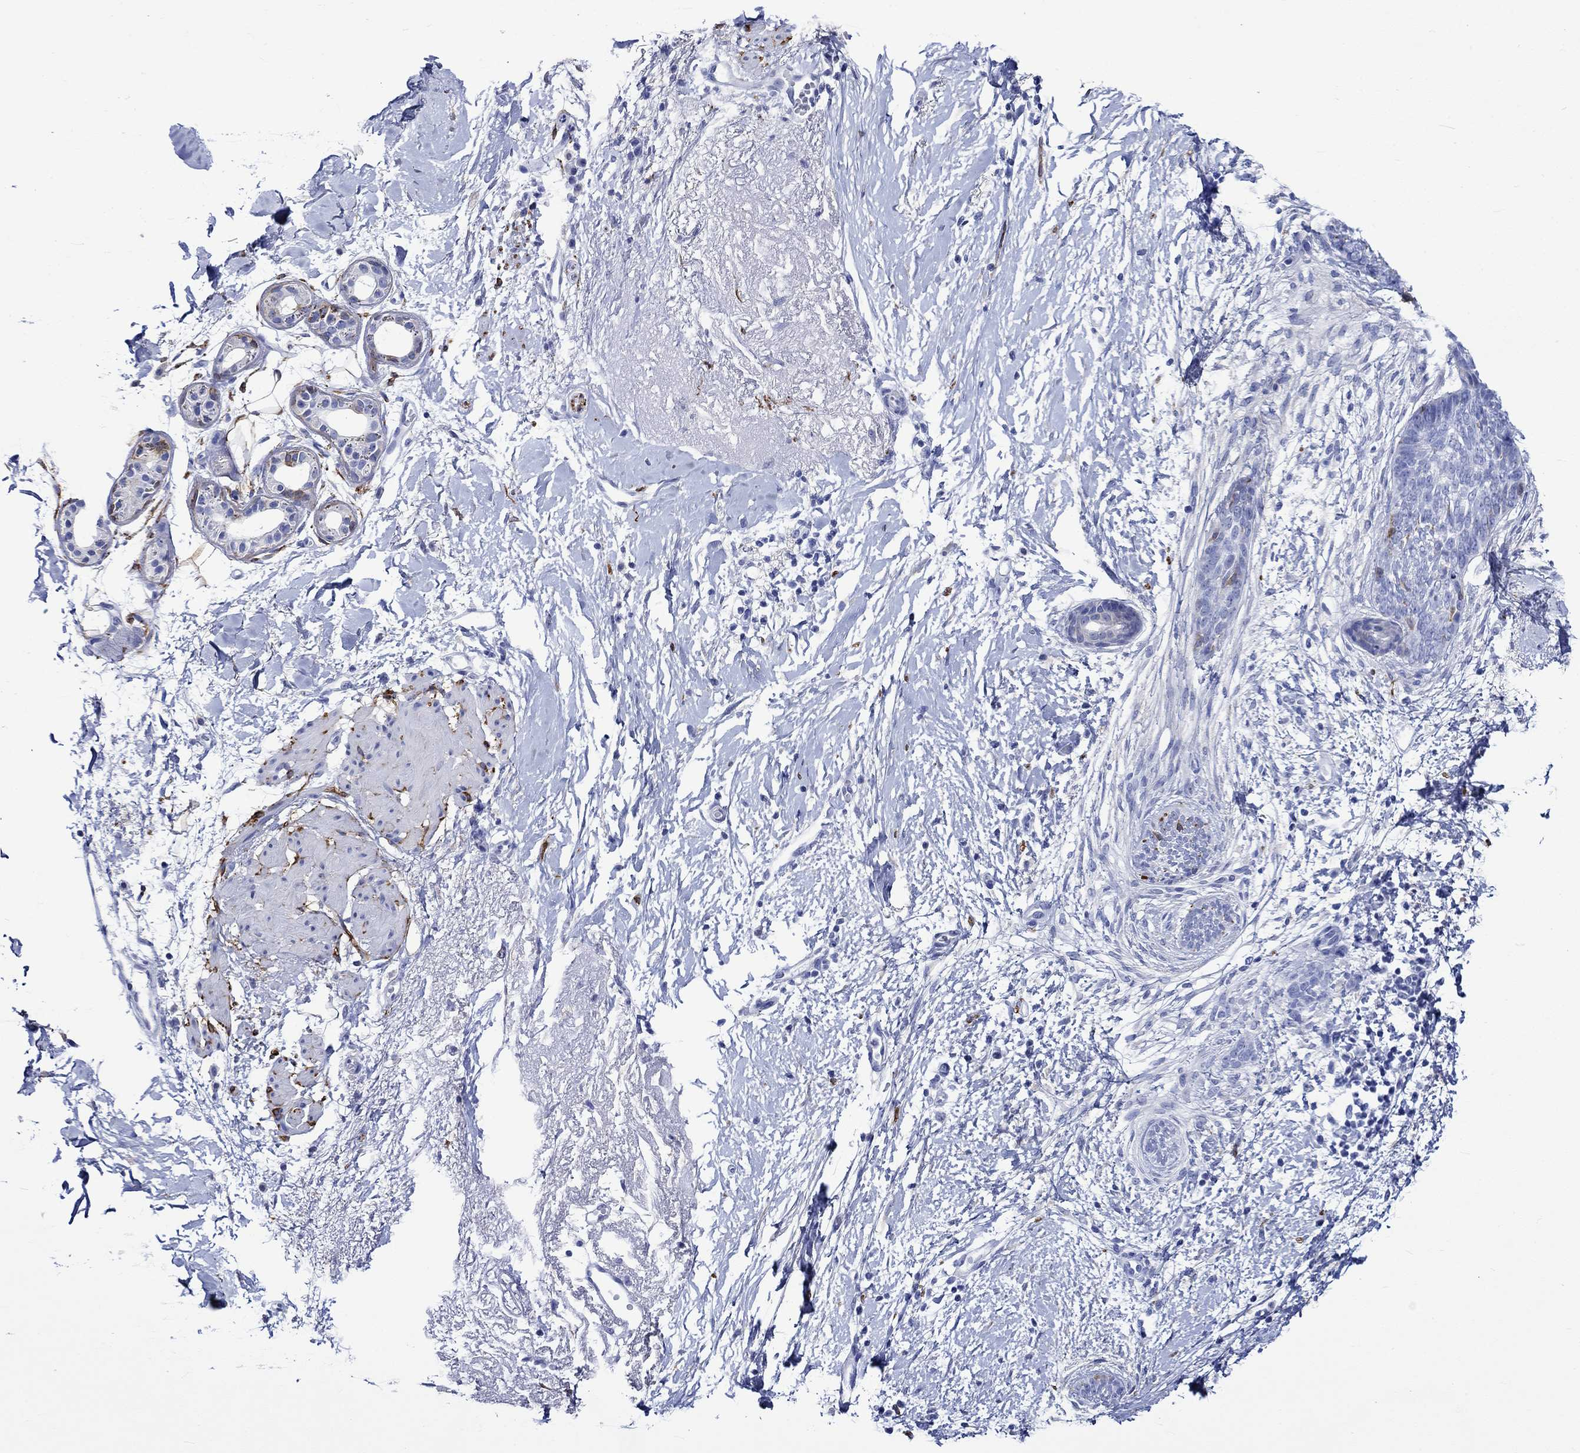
{"staining": {"intensity": "negative", "quantity": "none", "location": "none"}, "tissue": "skin cancer", "cell_type": "Tumor cells", "image_type": "cancer", "snomed": [{"axis": "morphology", "description": "Normal tissue, NOS"}, {"axis": "morphology", "description": "Basal cell carcinoma"}, {"axis": "topography", "description": "Skin"}], "caption": "DAB immunohistochemical staining of basal cell carcinoma (skin) shows no significant staining in tumor cells. (DAB immunohistochemistry with hematoxylin counter stain).", "gene": "CRYAB", "patient": {"sex": "male", "age": 84}}